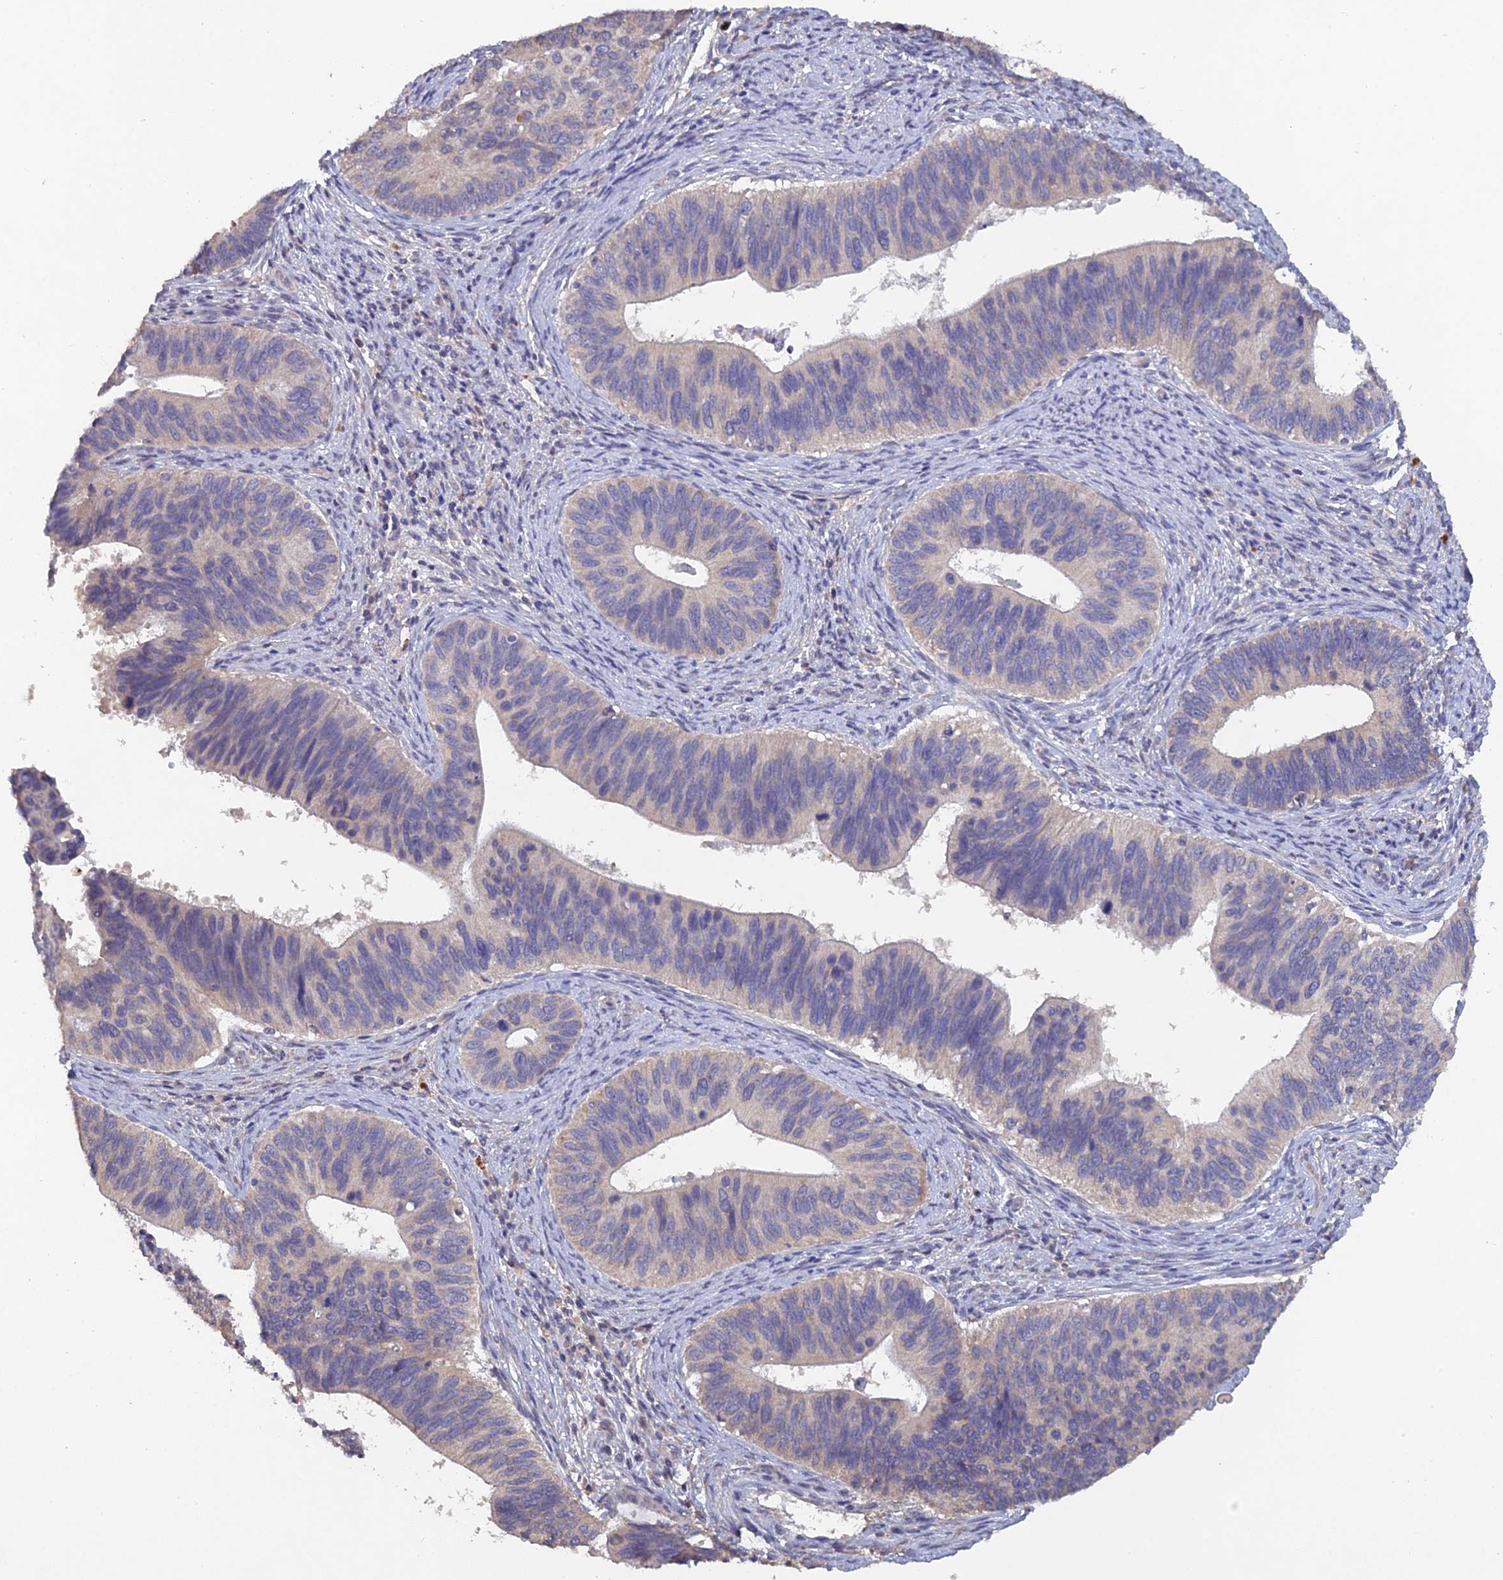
{"staining": {"intensity": "negative", "quantity": "none", "location": "none"}, "tissue": "cervical cancer", "cell_type": "Tumor cells", "image_type": "cancer", "snomed": [{"axis": "morphology", "description": "Adenocarcinoma, NOS"}, {"axis": "topography", "description": "Cervix"}], "caption": "An image of cervical cancer (adenocarcinoma) stained for a protein reveals no brown staining in tumor cells.", "gene": "SLC39A13", "patient": {"sex": "female", "age": 42}}